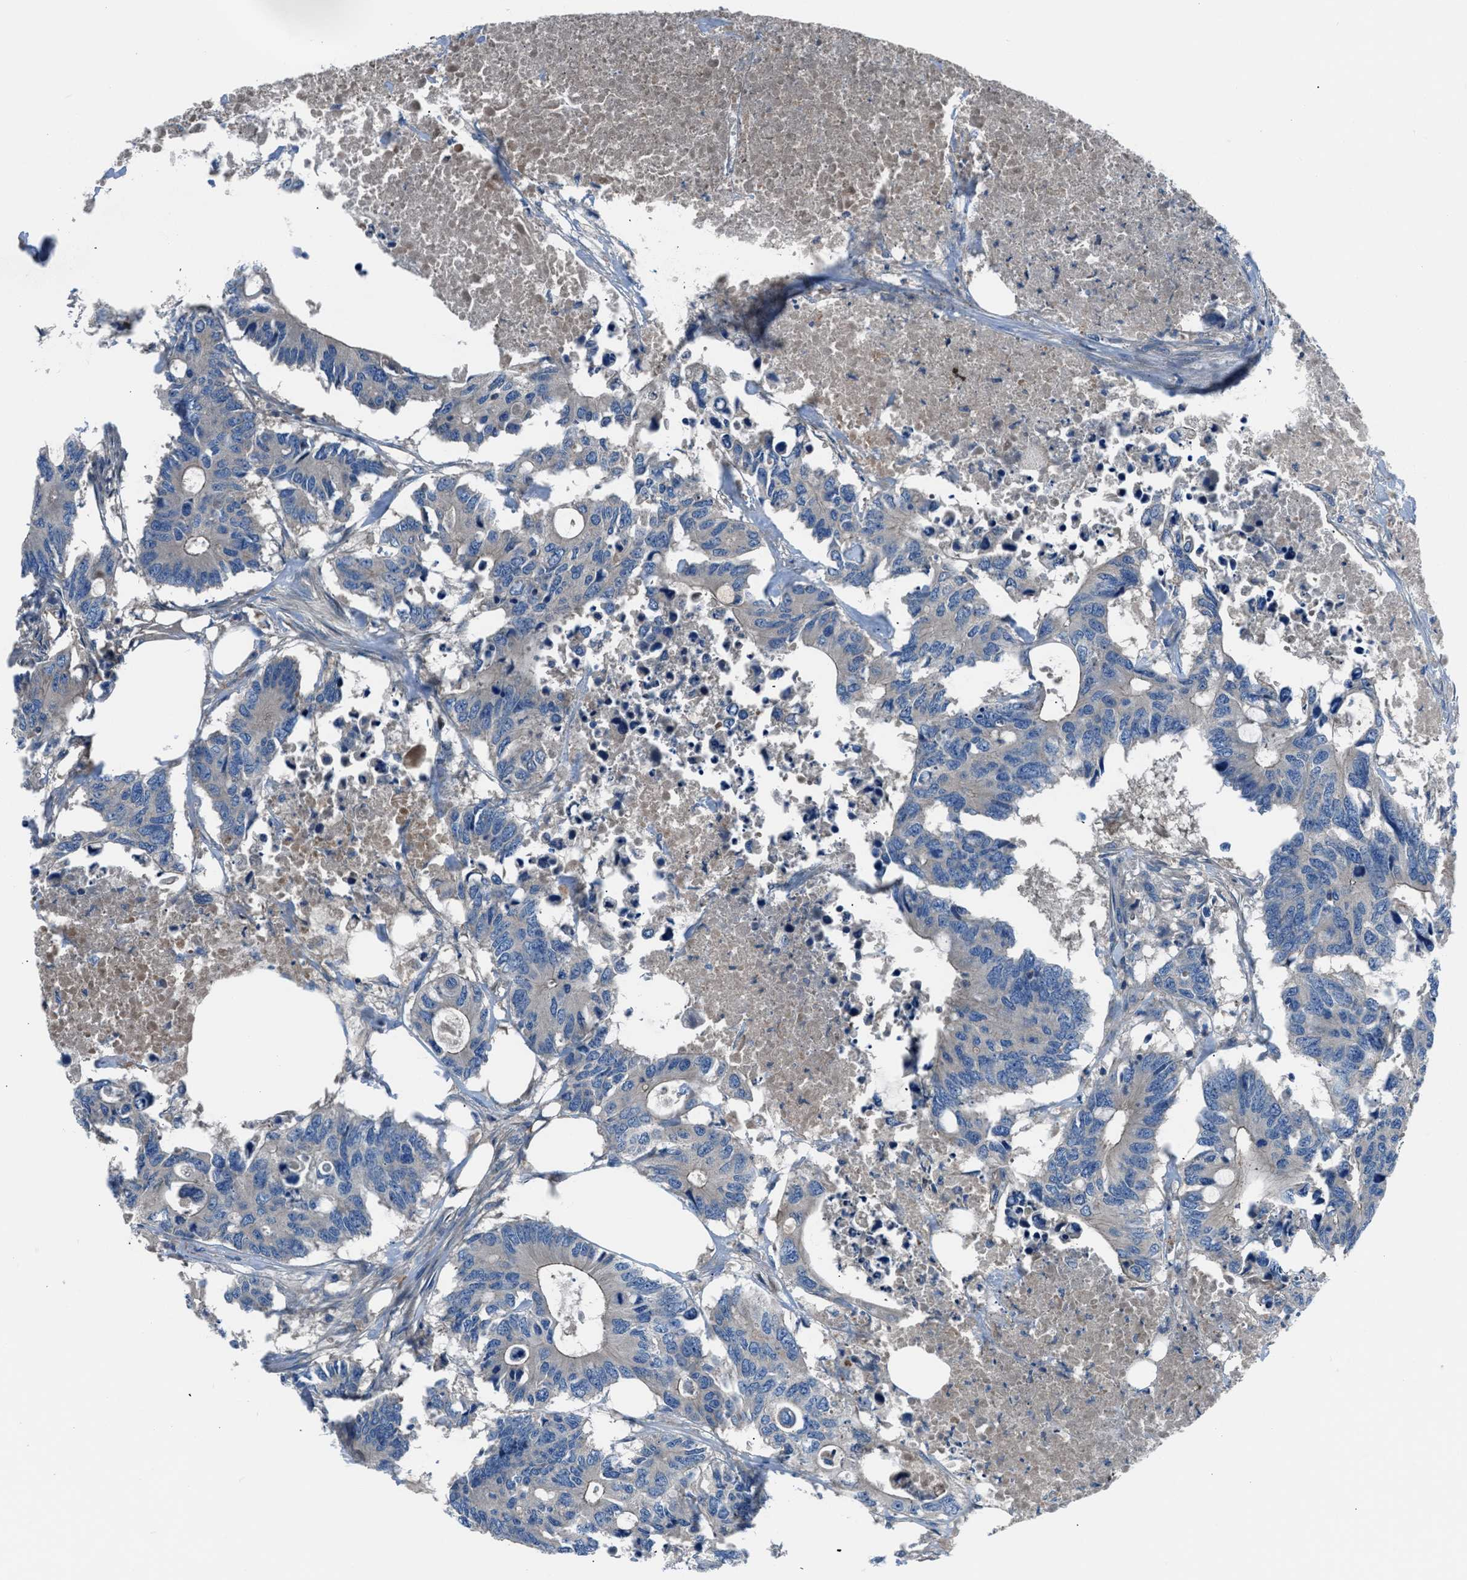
{"staining": {"intensity": "weak", "quantity": "<25%", "location": "cytoplasmic/membranous"}, "tissue": "colorectal cancer", "cell_type": "Tumor cells", "image_type": "cancer", "snomed": [{"axis": "morphology", "description": "Adenocarcinoma, NOS"}, {"axis": "topography", "description": "Colon"}], "caption": "IHC photomicrograph of neoplastic tissue: human colorectal cancer stained with DAB (3,3'-diaminobenzidine) reveals no significant protein positivity in tumor cells.", "gene": "SLC38A6", "patient": {"sex": "male", "age": 71}}